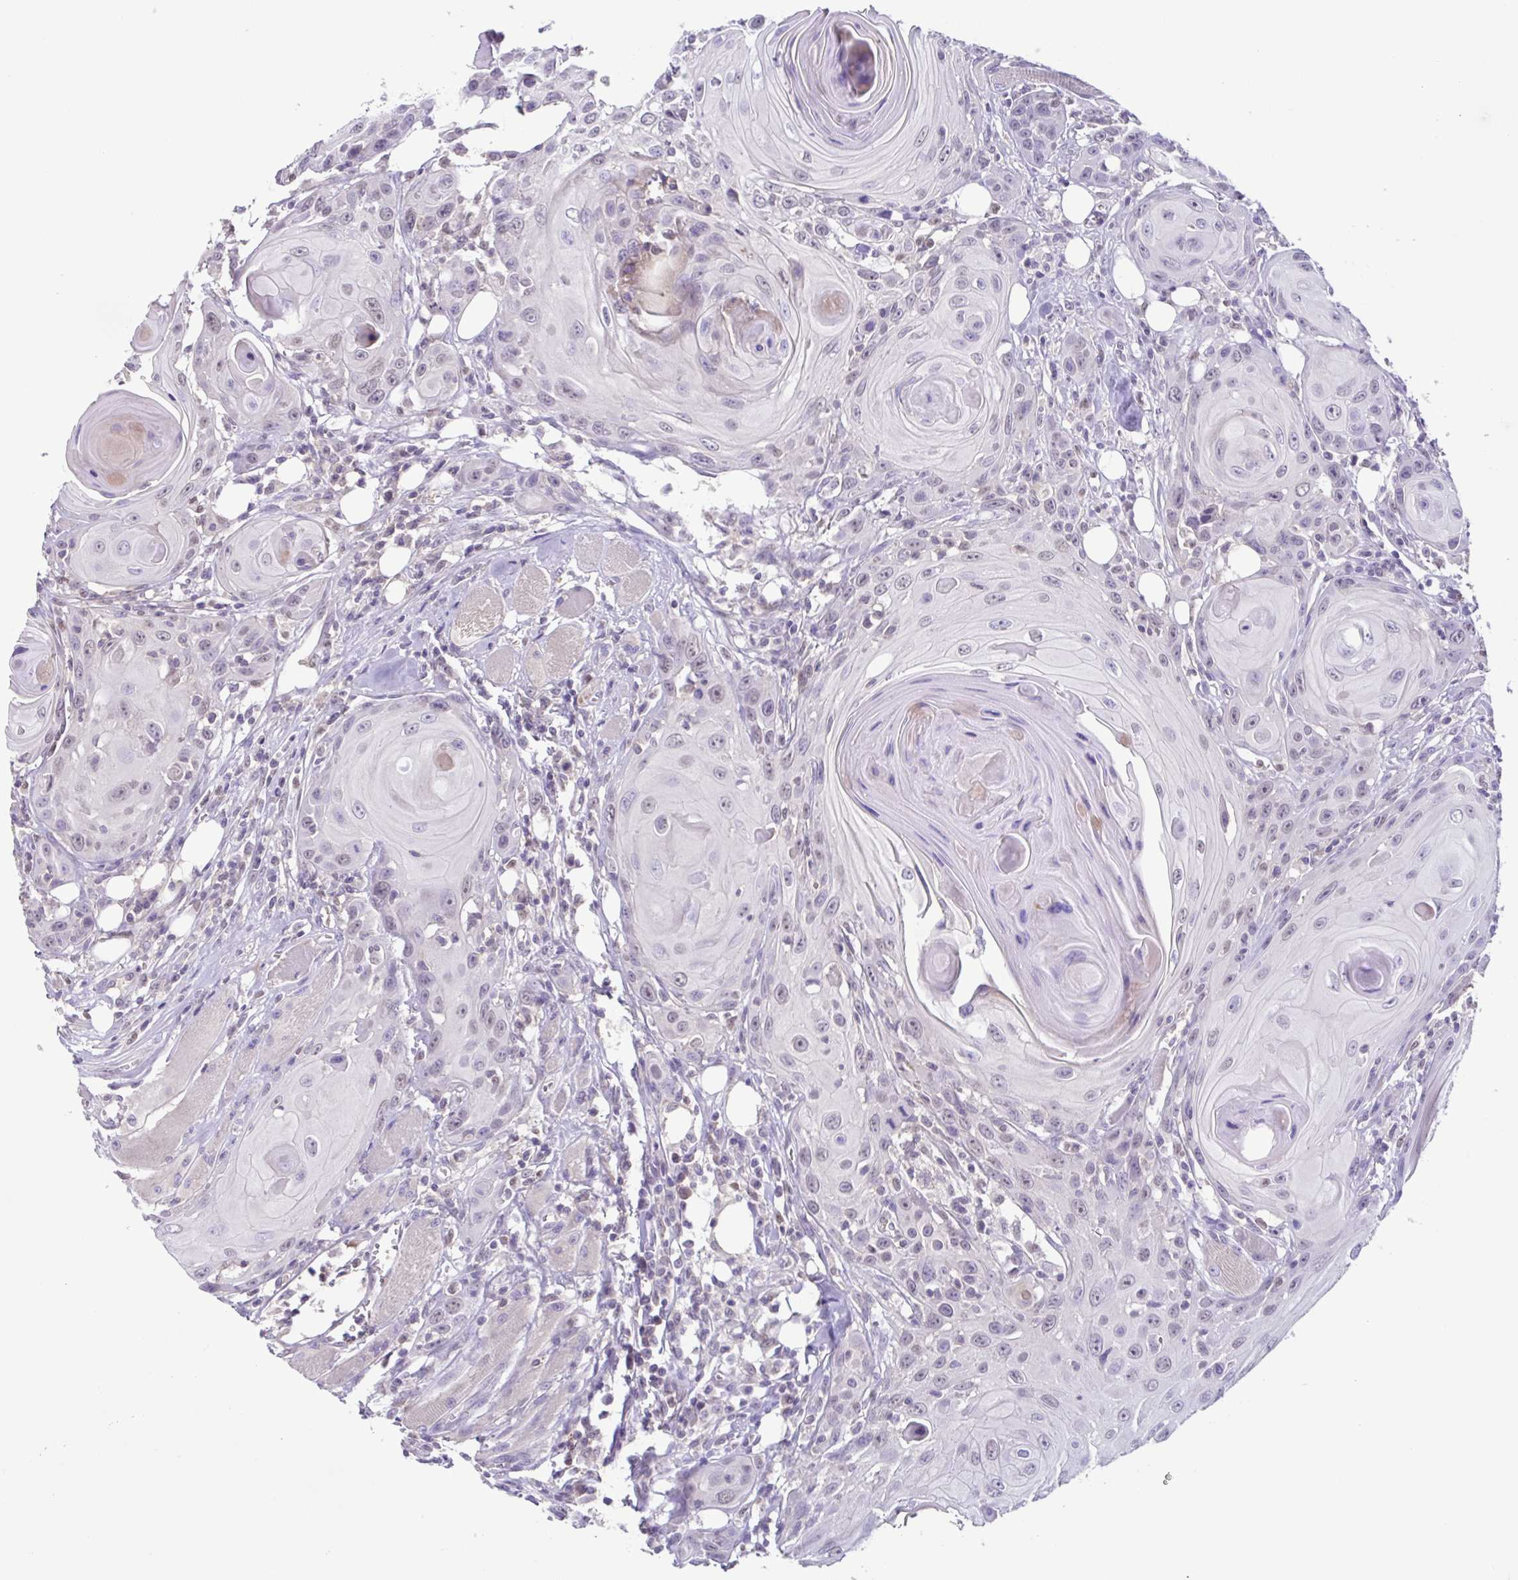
{"staining": {"intensity": "weak", "quantity": "<25%", "location": "nuclear"}, "tissue": "head and neck cancer", "cell_type": "Tumor cells", "image_type": "cancer", "snomed": [{"axis": "morphology", "description": "Squamous cell carcinoma, NOS"}, {"axis": "topography", "description": "Head-Neck"}], "caption": "Immunohistochemistry of human squamous cell carcinoma (head and neck) exhibits no staining in tumor cells.", "gene": "ACTRT3", "patient": {"sex": "female", "age": 80}}